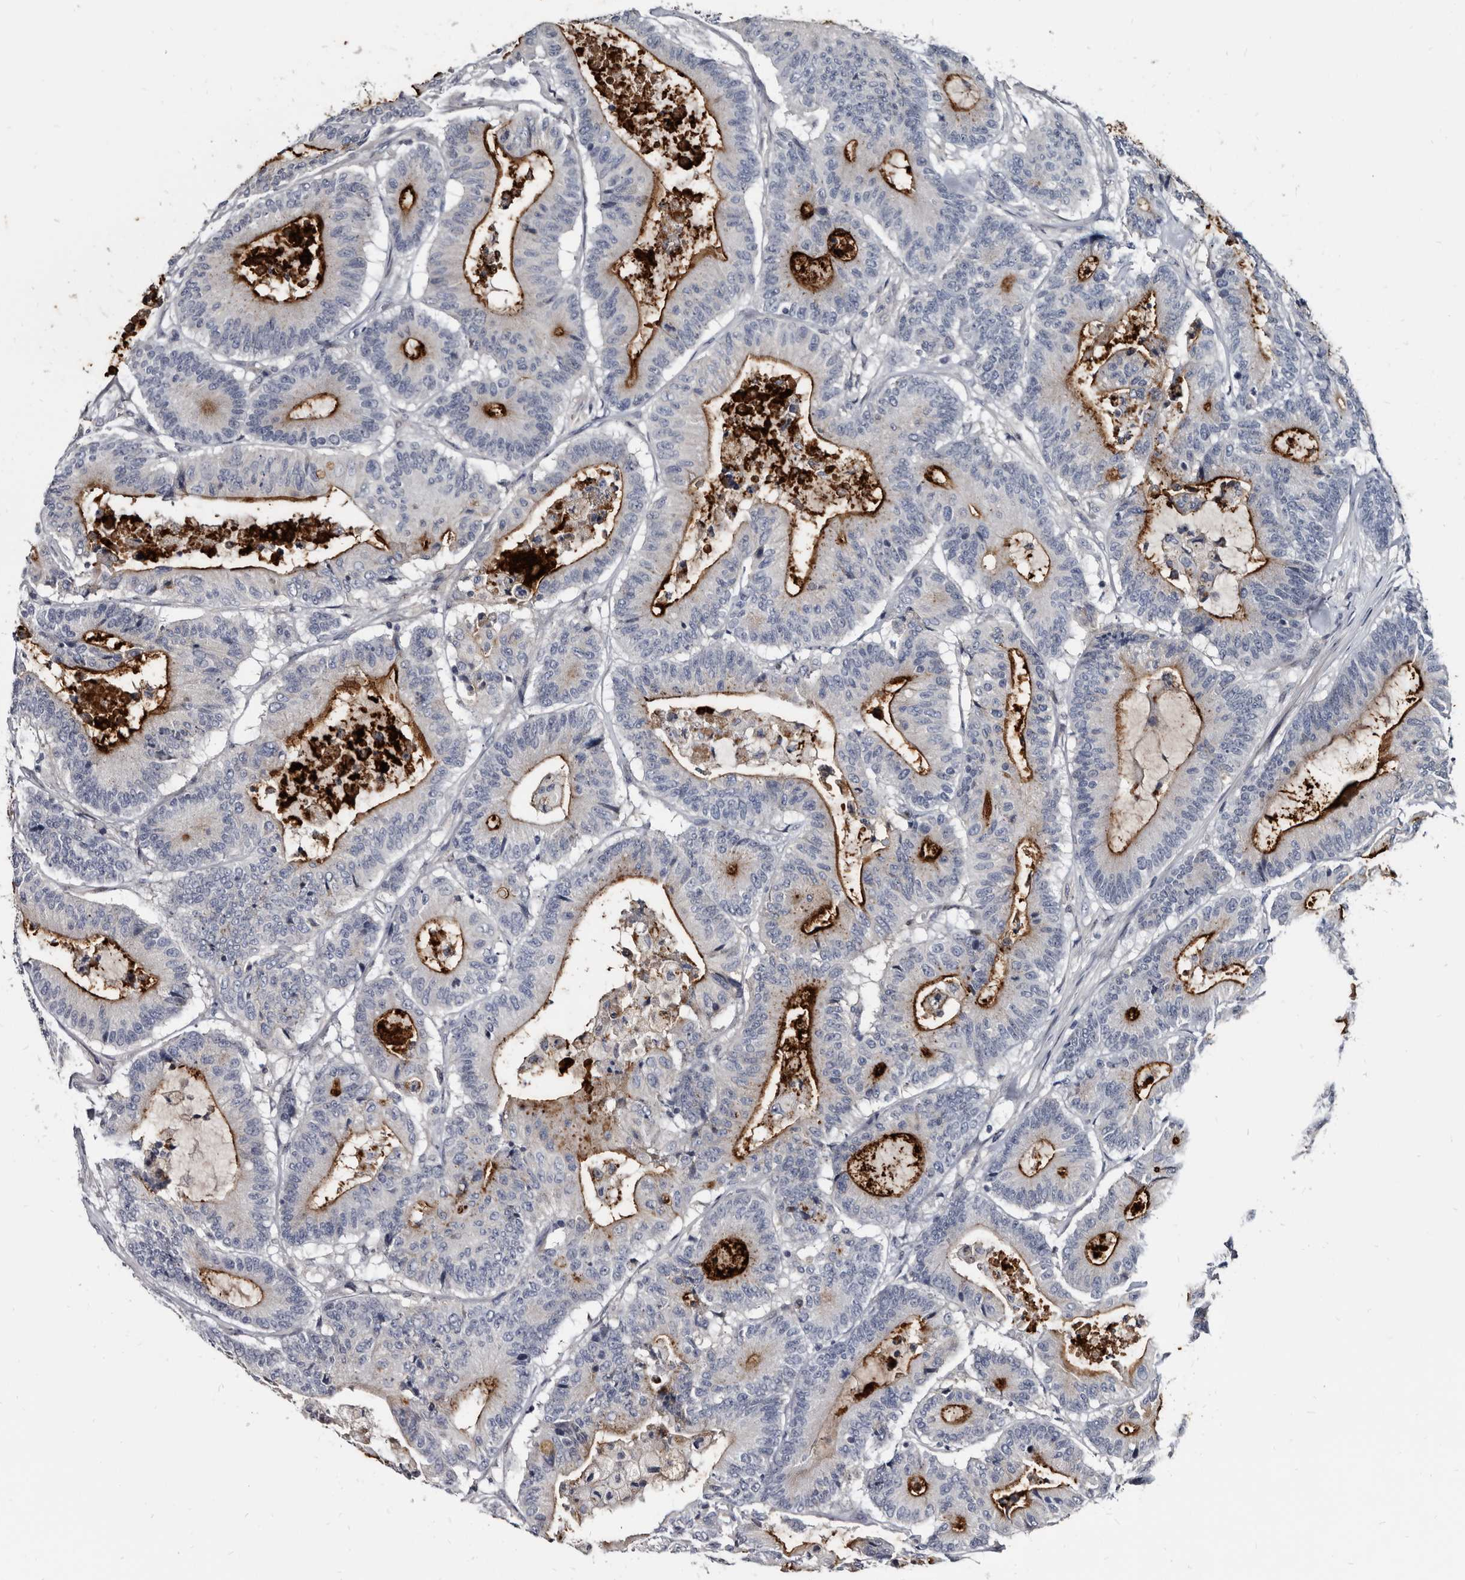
{"staining": {"intensity": "moderate", "quantity": "25%-75%", "location": "cytoplasmic/membranous"}, "tissue": "colorectal cancer", "cell_type": "Tumor cells", "image_type": "cancer", "snomed": [{"axis": "morphology", "description": "Adenocarcinoma, NOS"}, {"axis": "topography", "description": "Colon"}], "caption": "Immunohistochemistry (DAB) staining of colorectal adenocarcinoma demonstrates moderate cytoplasmic/membranous protein staining in approximately 25%-75% of tumor cells. (DAB (3,3'-diaminobenzidine) IHC with brightfield microscopy, high magnification).", "gene": "PRSS8", "patient": {"sex": "female", "age": 84}}